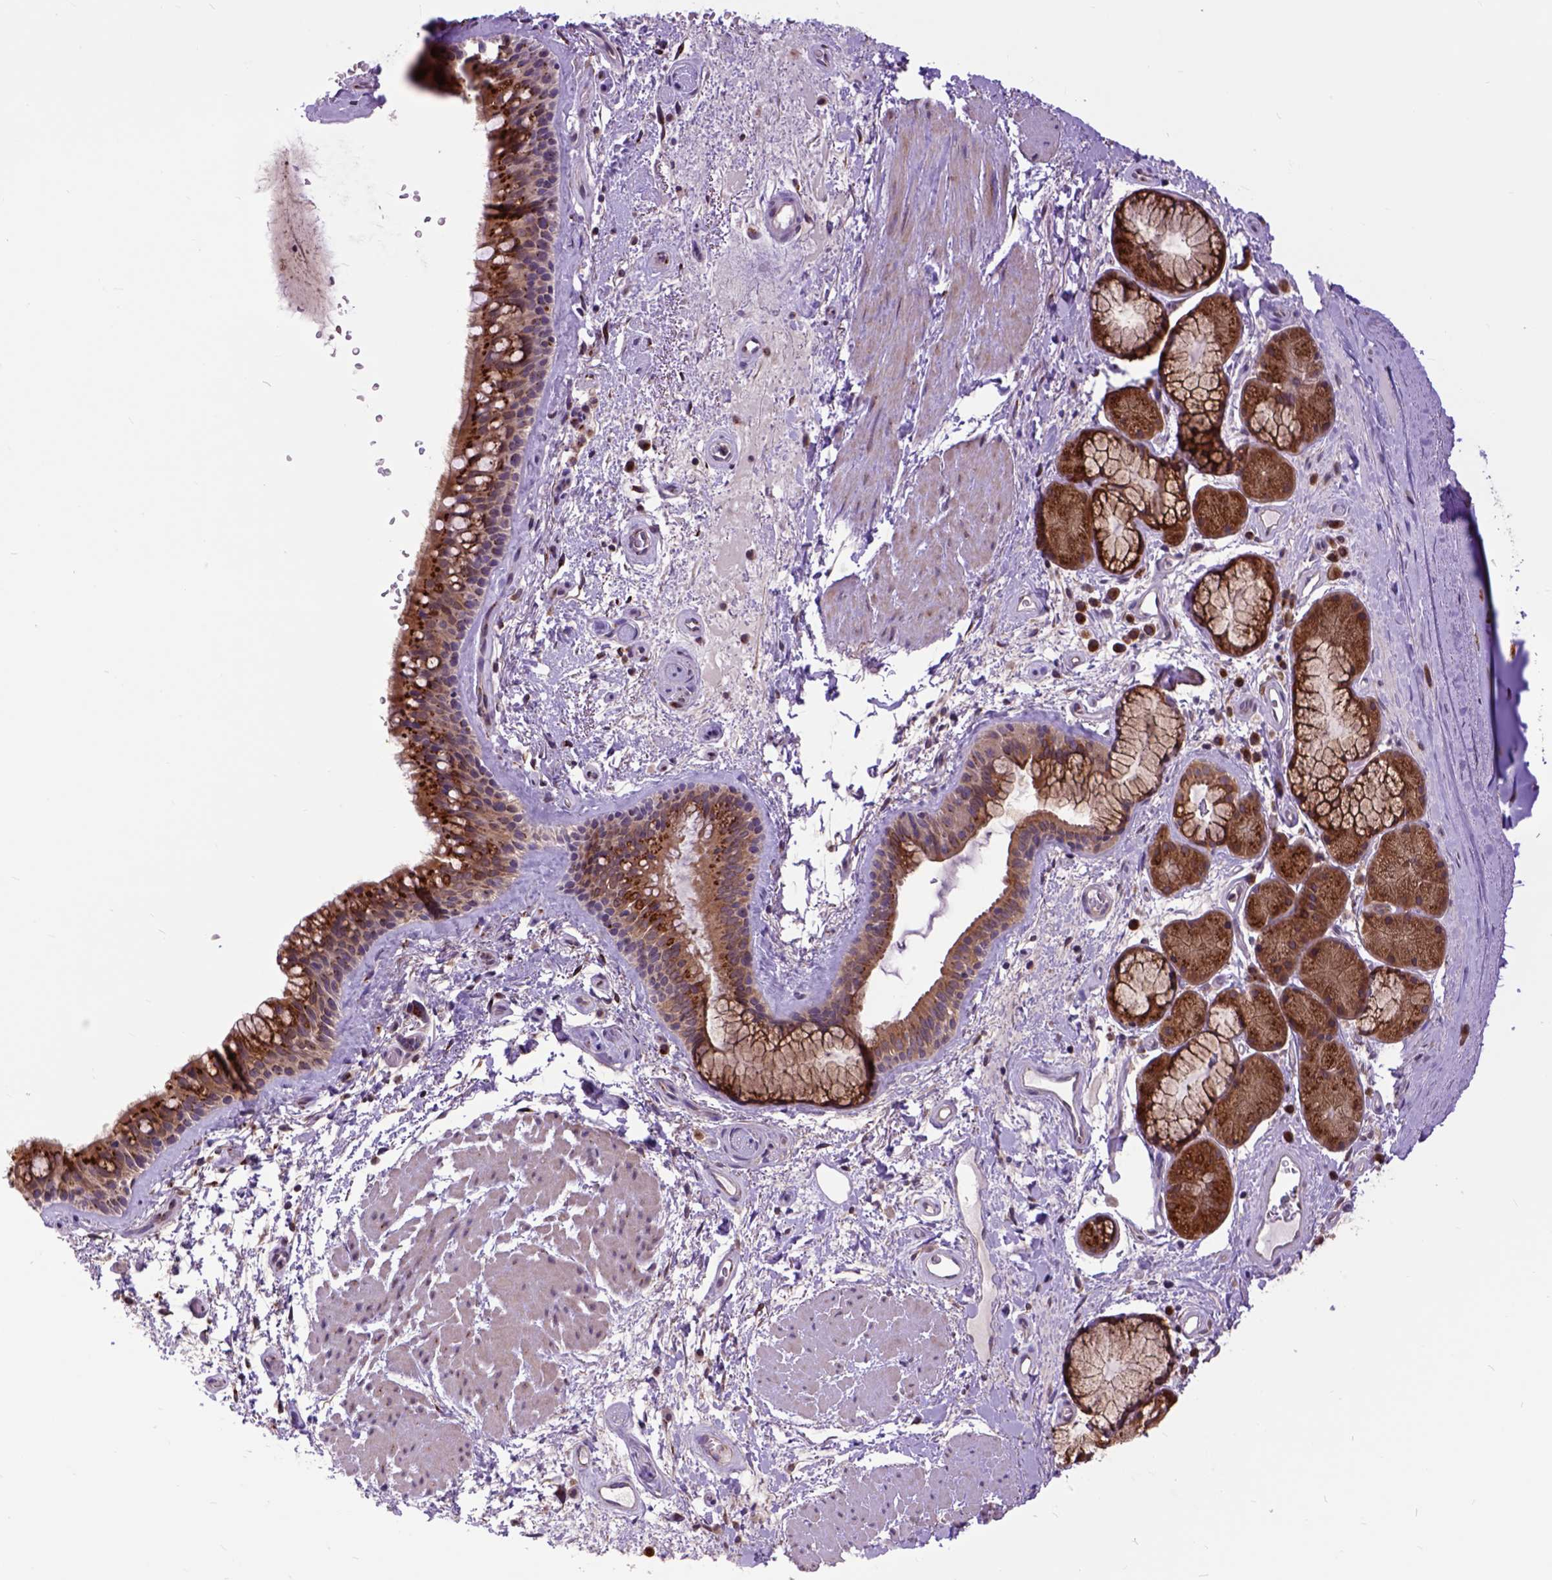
{"staining": {"intensity": "strong", "quantity": ">75%", "location": "cytoplasmic/membranous"}, "tissue": "bronchus", "cell_type": "Respiratory epithelial cells", "image_type": "normal", "snomed": [{"axis": "morphology", "description": "Normal tissue, NOS"}, {"axis": "topography", "description": "Bronchus"}], "caption": "Immunohistochemical staining of normal bronchus exhibits strong cytoplasmic/membranous protein expression in about >75% of respiratory epithelial cells.", "gene": "ARL1", "patient": {"sex": "male", "age": 48}}